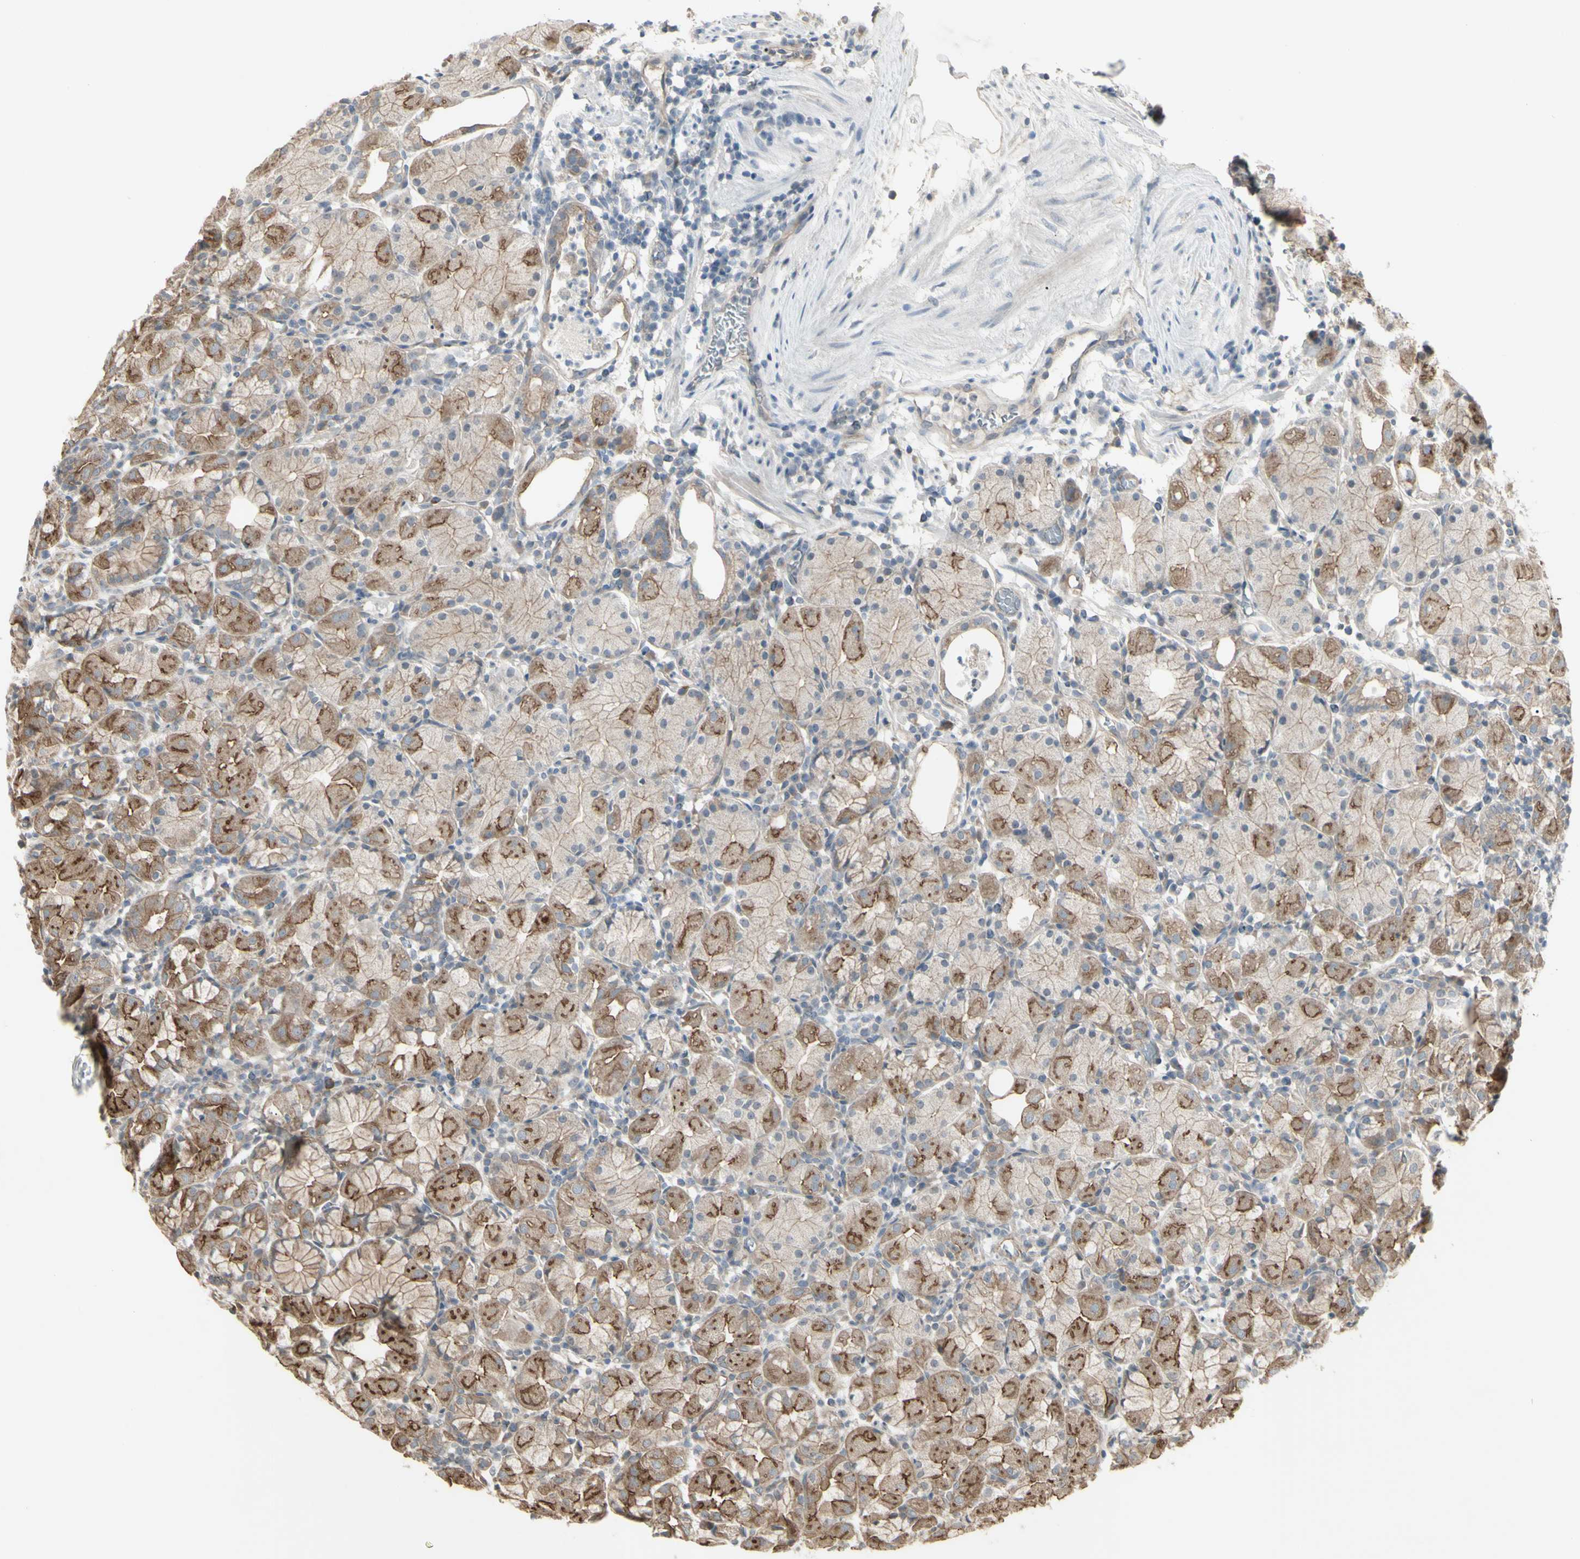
{"staining": {"intensity": "moderate", "quantity": "25%-75%", "location": "cytoplasmic/membranous"}, "tissue": "stomach", "cell_type": "Glandular cells", "image_type": "normal", "snomed": [{"axis": "morphology", "description": "Normal tissue, NOS"}, {"axis": "topography", "description": "Stomach"}, {"axis": "topography", "description": "Stomach, lower"}], "caption": "This is a micrograph of immunohistochemistry (IHC) staining of normal stomach, which shows moderate expression in the cytoplasmic/membranous of glandular cells.", "gene": "JAG1", "patient": {"sex": "female", "age": 75}}